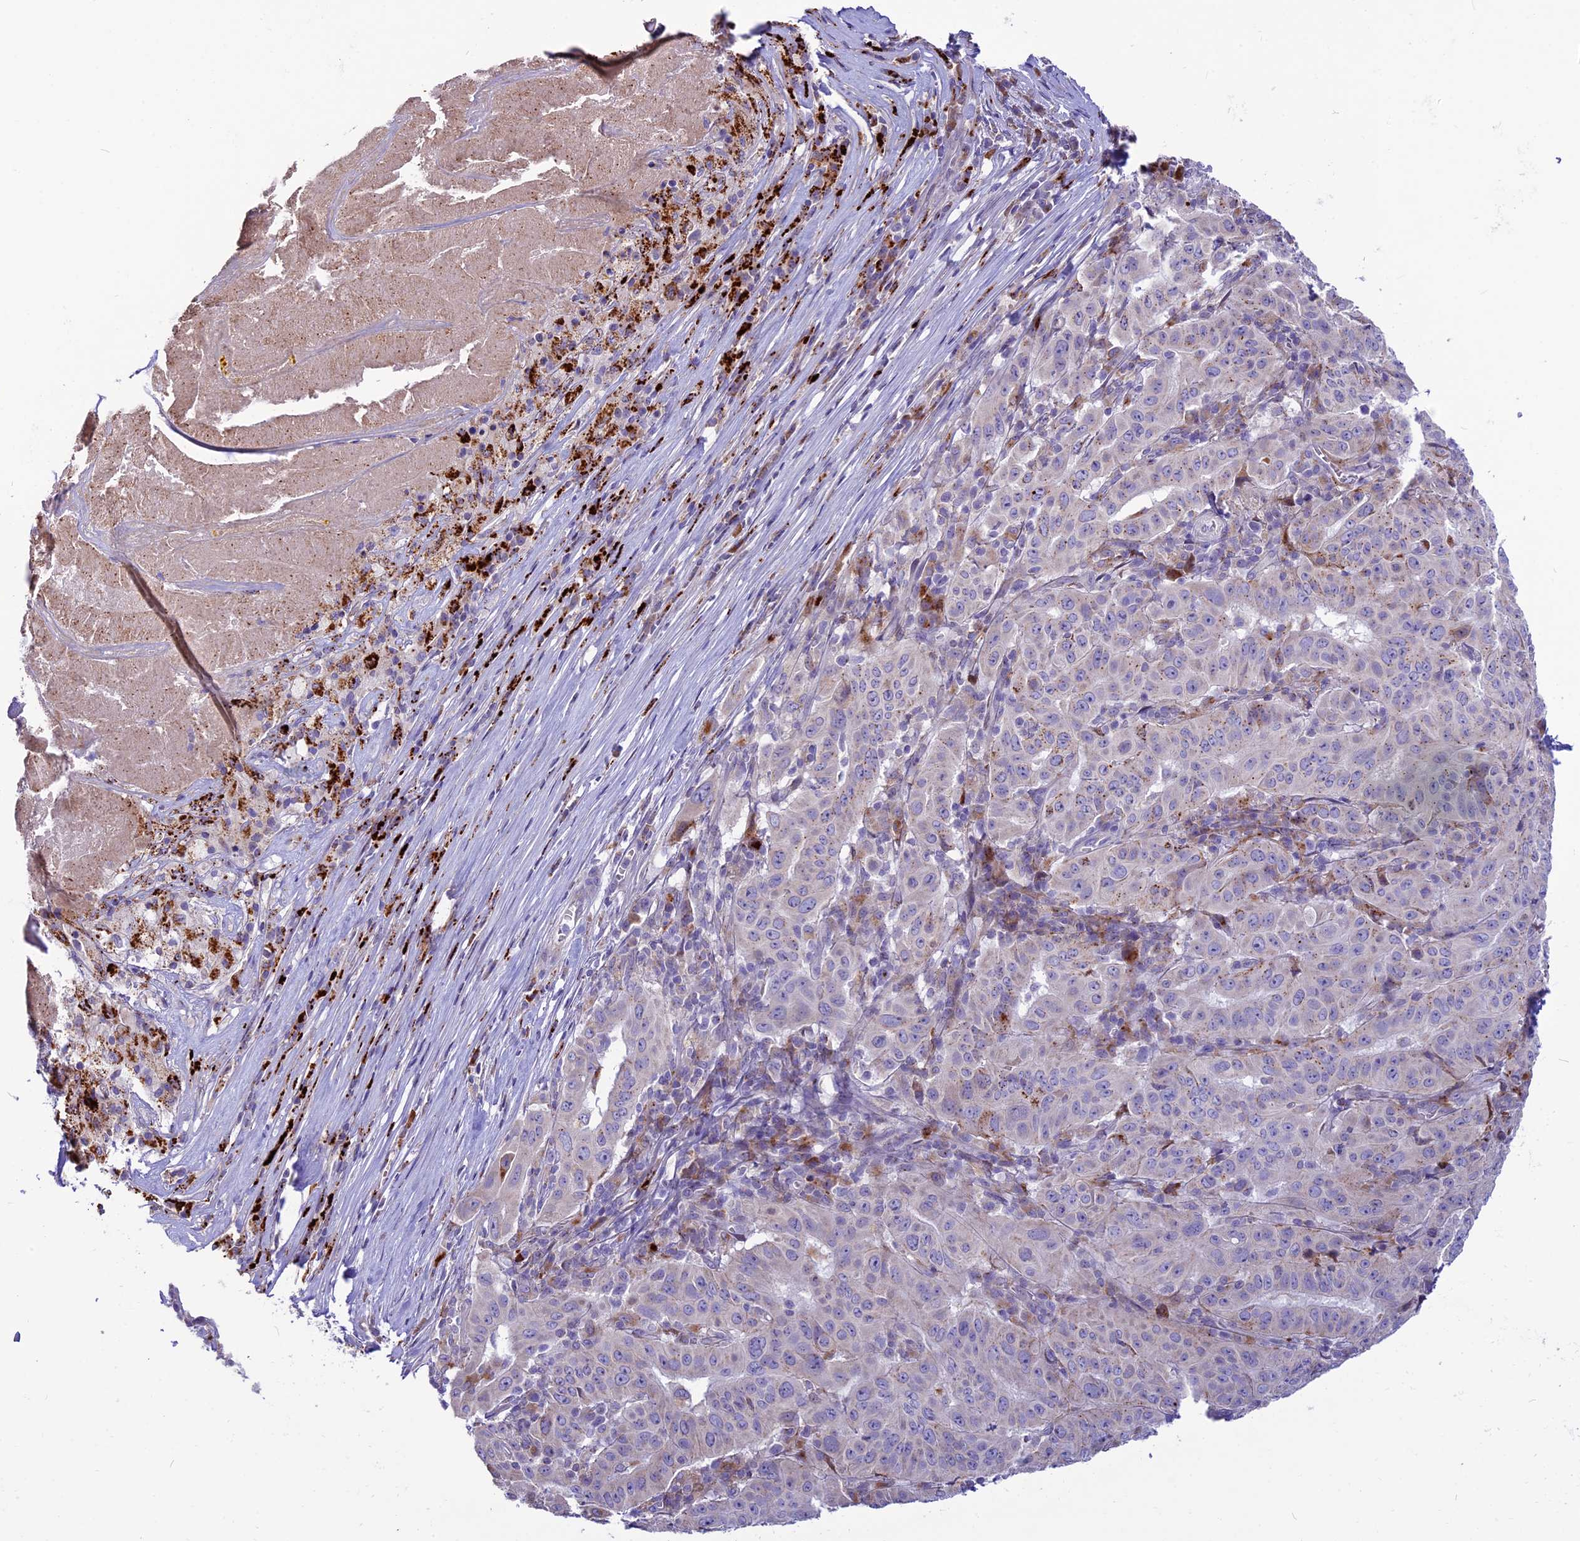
{"staining": {"intensity": "moderate", "quantity": "<25%", "location": "cytoplasmic/membranous"}, "tissue": "pancreatic cancer", "cell_type": "Tumor cells", "image_type": "cancer", "snomed": [{"axis": "morphology", "description": "Adenocarcinoma, NOS"}, {"axis": "topography", "description": "Pancreas"}], "caption": "Tumor cells show moderate cytoplasmic/membranous staining in approximately <25% of cells in pancreatic cancer (adenocarcinoma). (brown staining indicates protein expression, while blue staining denotes nuclei).", "gene": "THRSP", "patient": {"sex": "male", "age": 63}}